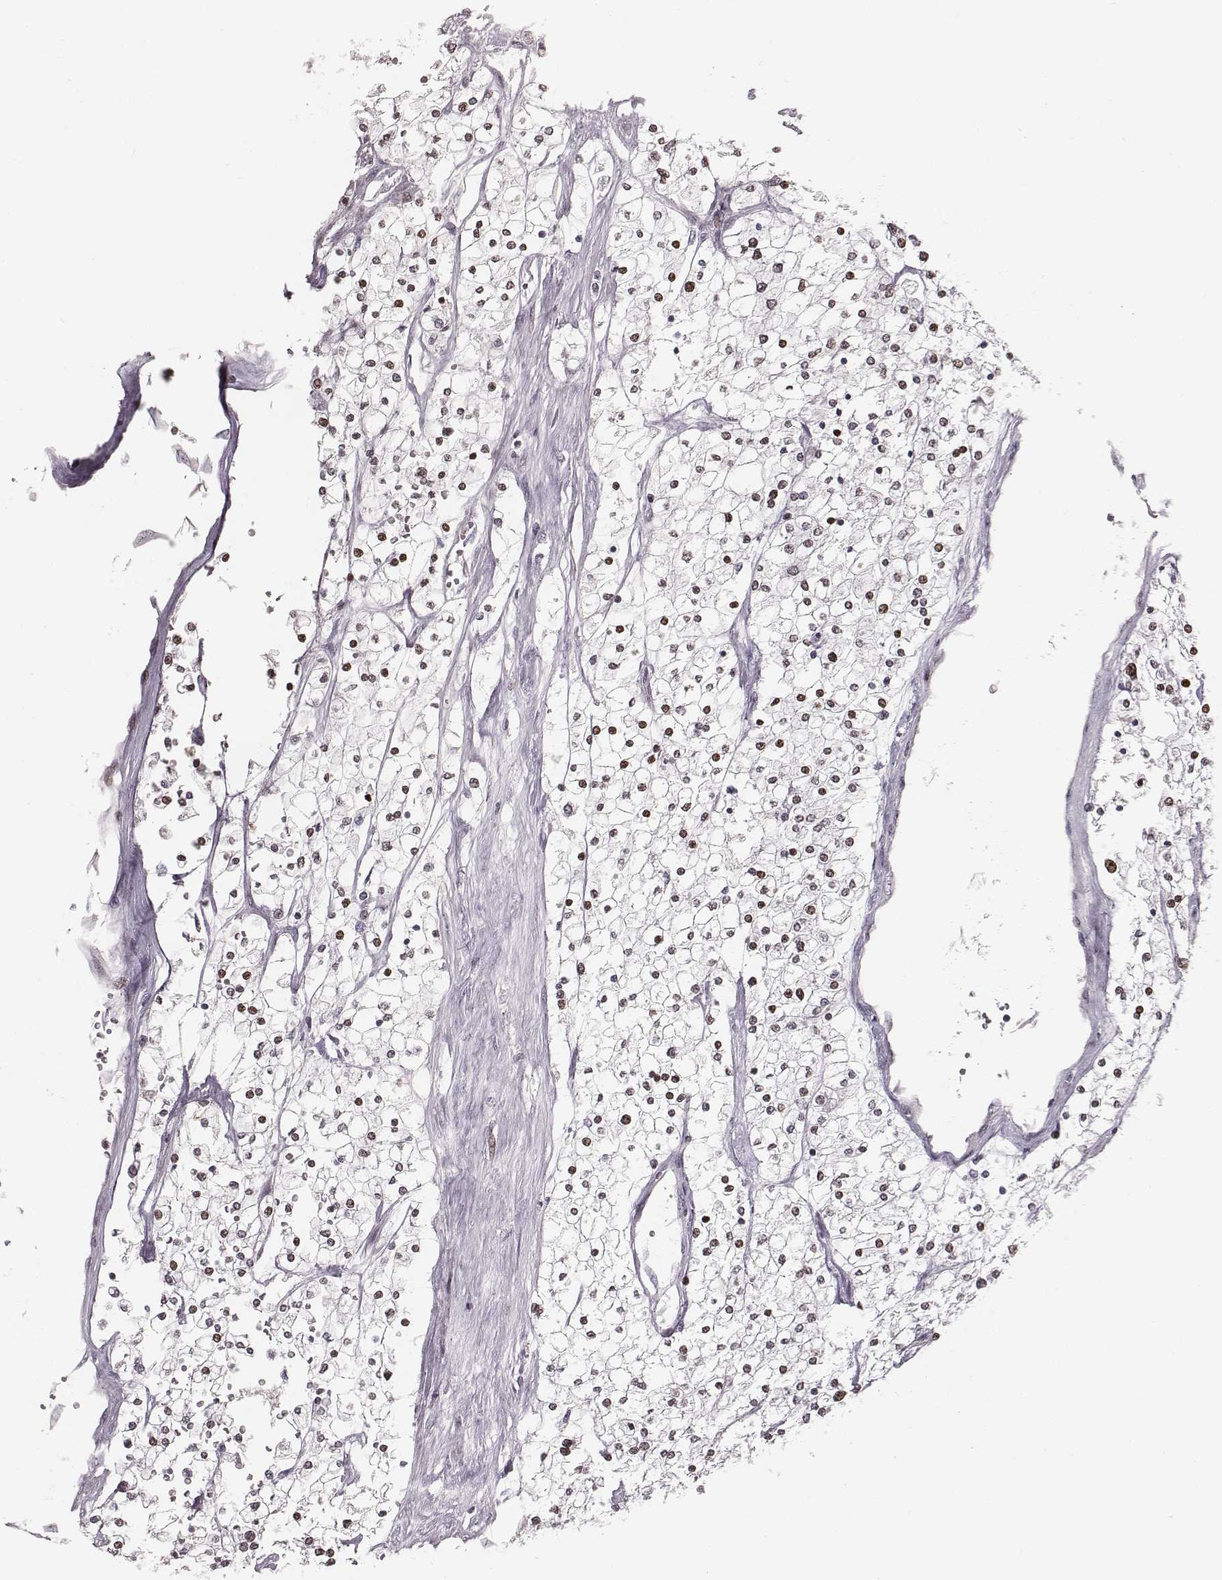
{"staining": {"intensity": "moderate", "quantity": "<25%", "location": "nuclear"}, "tissue": "renal cancer", "cell_type": "Tumor cells", "image_type": "cancer", "snomed": [{"axis": "morphology", "description": "Adenocarcinoma, NOS"}, {"axis": "topography", "description": "Kidney"}], "caption": "Protein staining exhibits moderate nuclear expression in approximately <25% of tumor cells in renal adenocarcinoma.", "gene": "NDC1", "patient": {"sex": "male", "age": 80}}